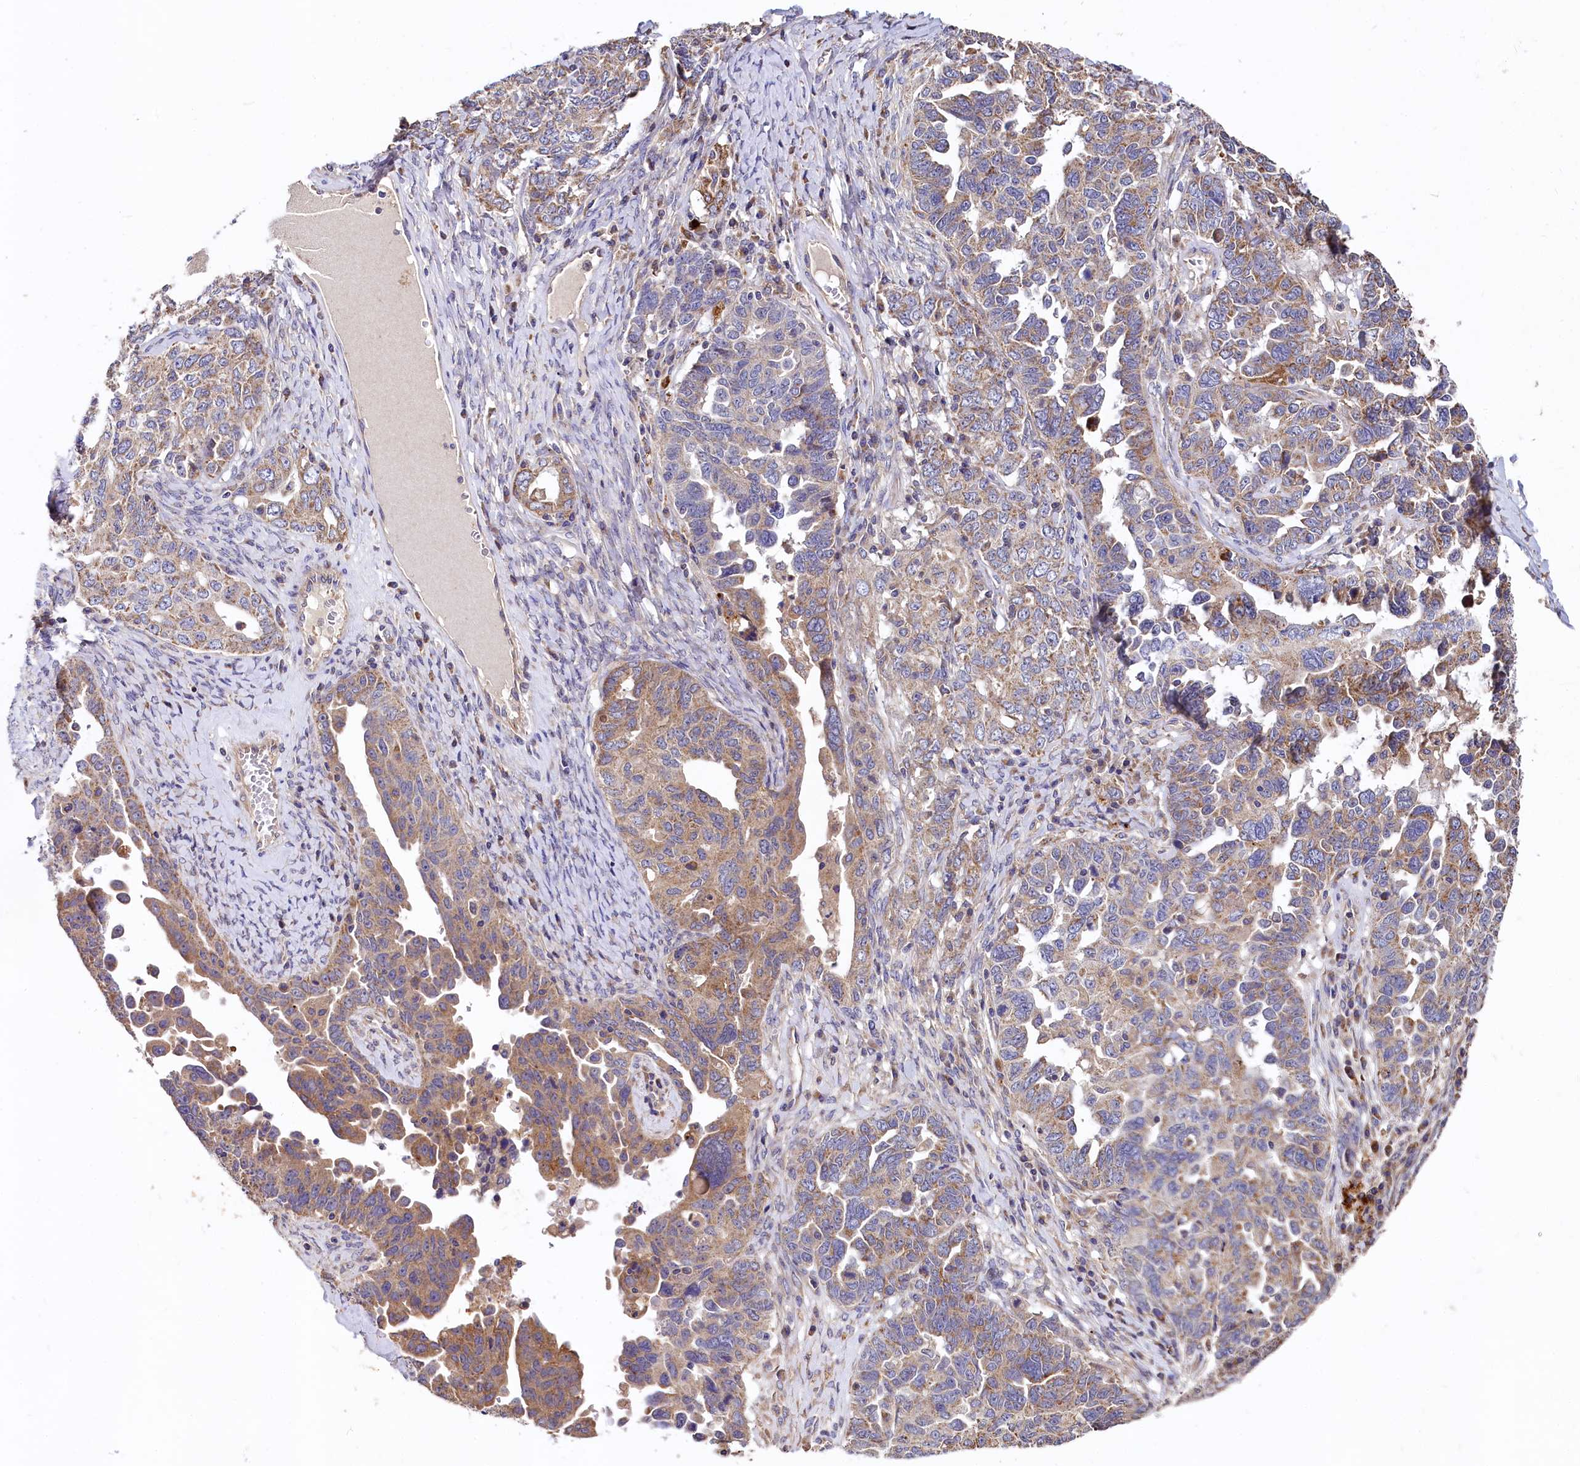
{"staining": {"intensity": "moderate", "quantity": "25%-75%", "location": "cytoplasmic/membranous"}, "tissue": "ovarian cancer", "cell_type": "Tumor cells", "image_type": "cancer", "snomed": [{"axis": "morphology", "description": "Carcinoma, endometroid"}, {"axis": "topography", "description": "Ovary"}], "caption": "Protein staining reveals moderate cytoplasmic/membranous positivity in approximately 25%-75% of tumor cells in ovarian cancer (endometroid carcinoma). The protein is shown in brown color, while the nuclei are stained blue.", "gene": "SPRYD3", "patient": {"sex": "female", "age": 62}}